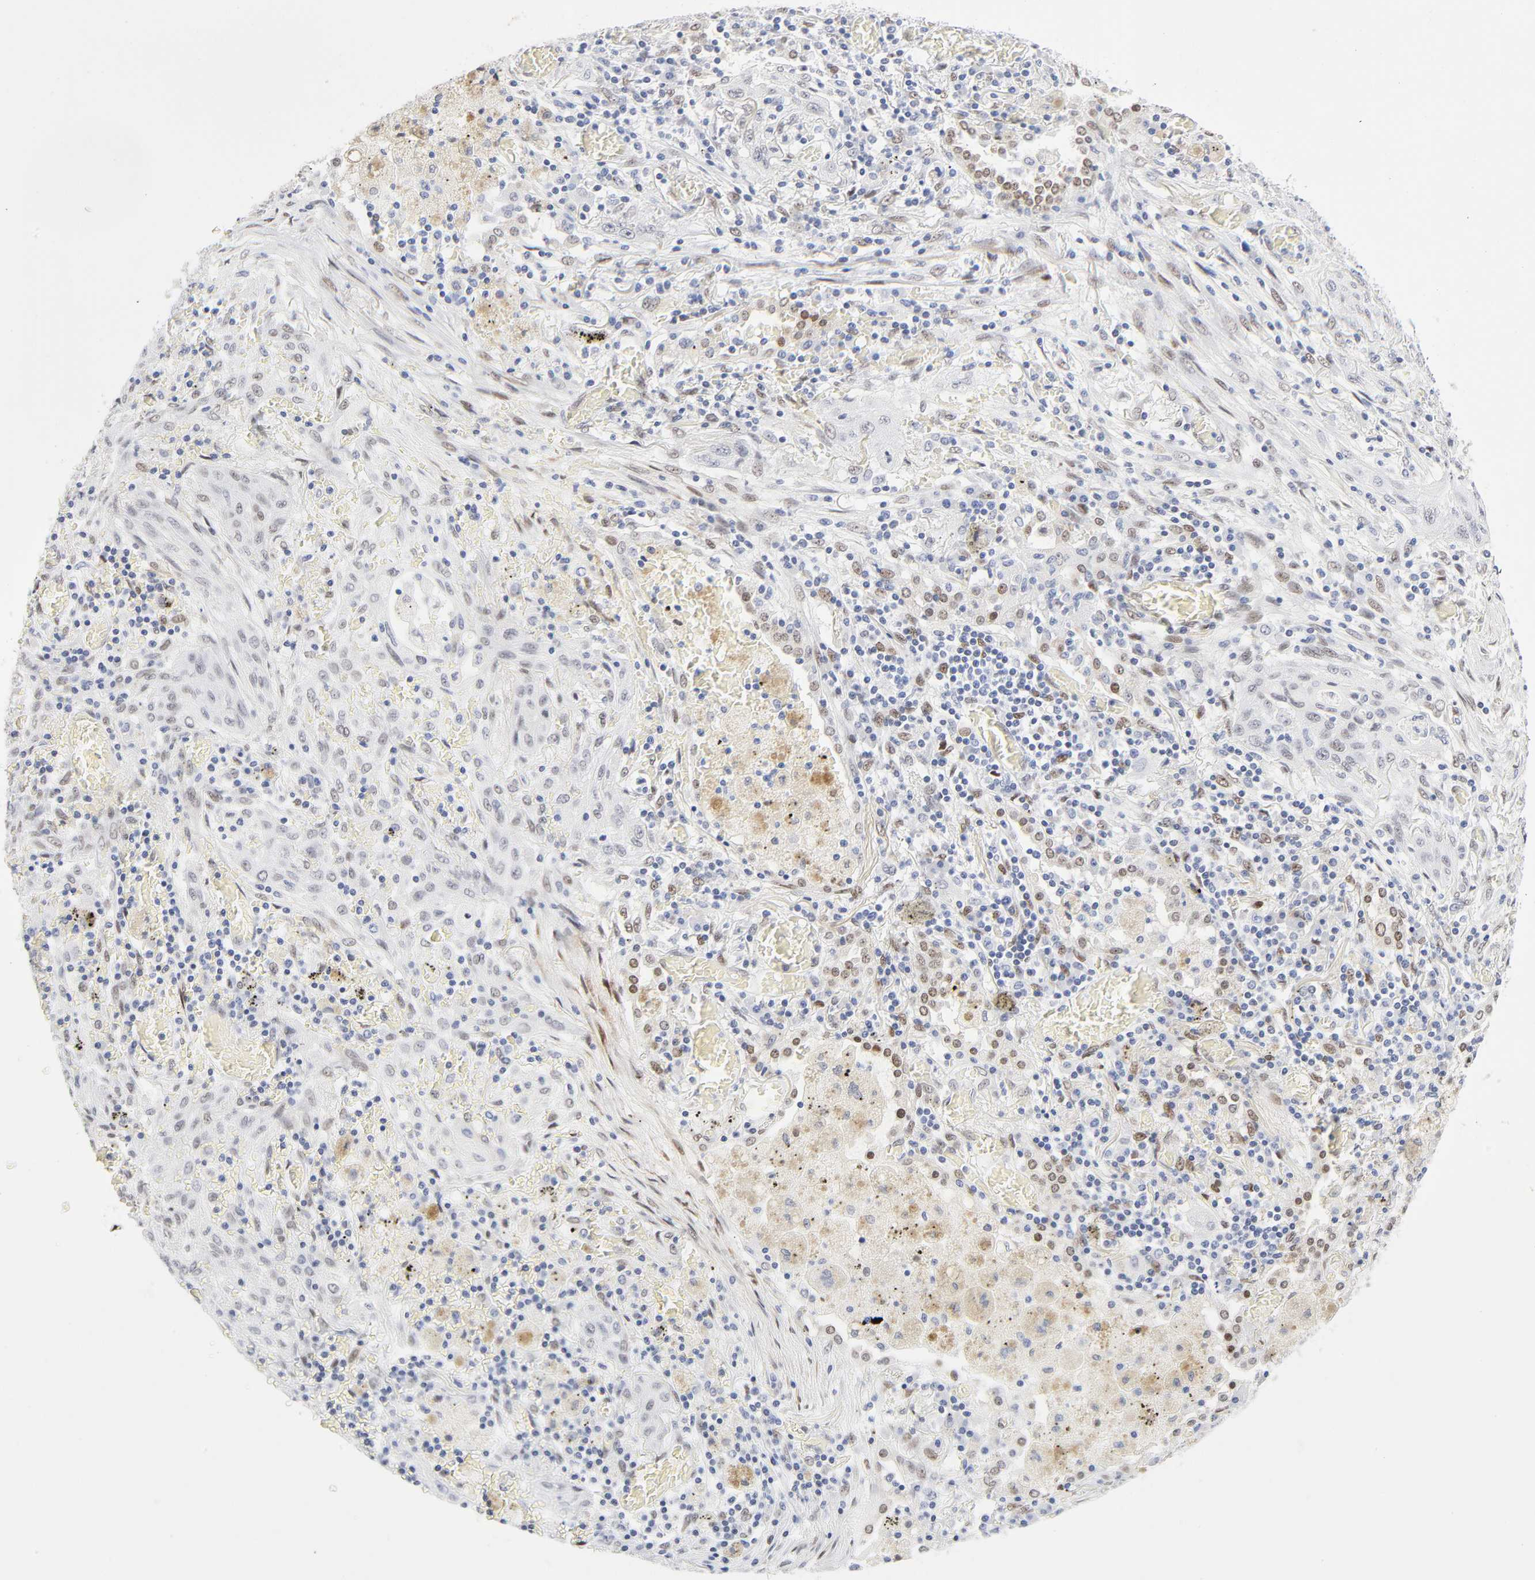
{"staining": {"intensity": "weak", "quantity": "25%-75%", "location": "nuclear"}, "tissue": "lung cancer", "cell_type": "Tumor cells", "image_type": "cancer", "snomed": [{"axis": "morphology", "description": "Squamous cell carcinoma, NOS"}, {"axis": "topography", "description": "Lung"}], "caption": "DAB (3,3'-diaminobenzidine) immunohistochemical staining of lung squamous cell carcinoma displays weak nuclear protein positivity in approximately 25%-75% of tumor cells.", "gene": "NFIC", "patient": {"sex": "female", "age": 47}}